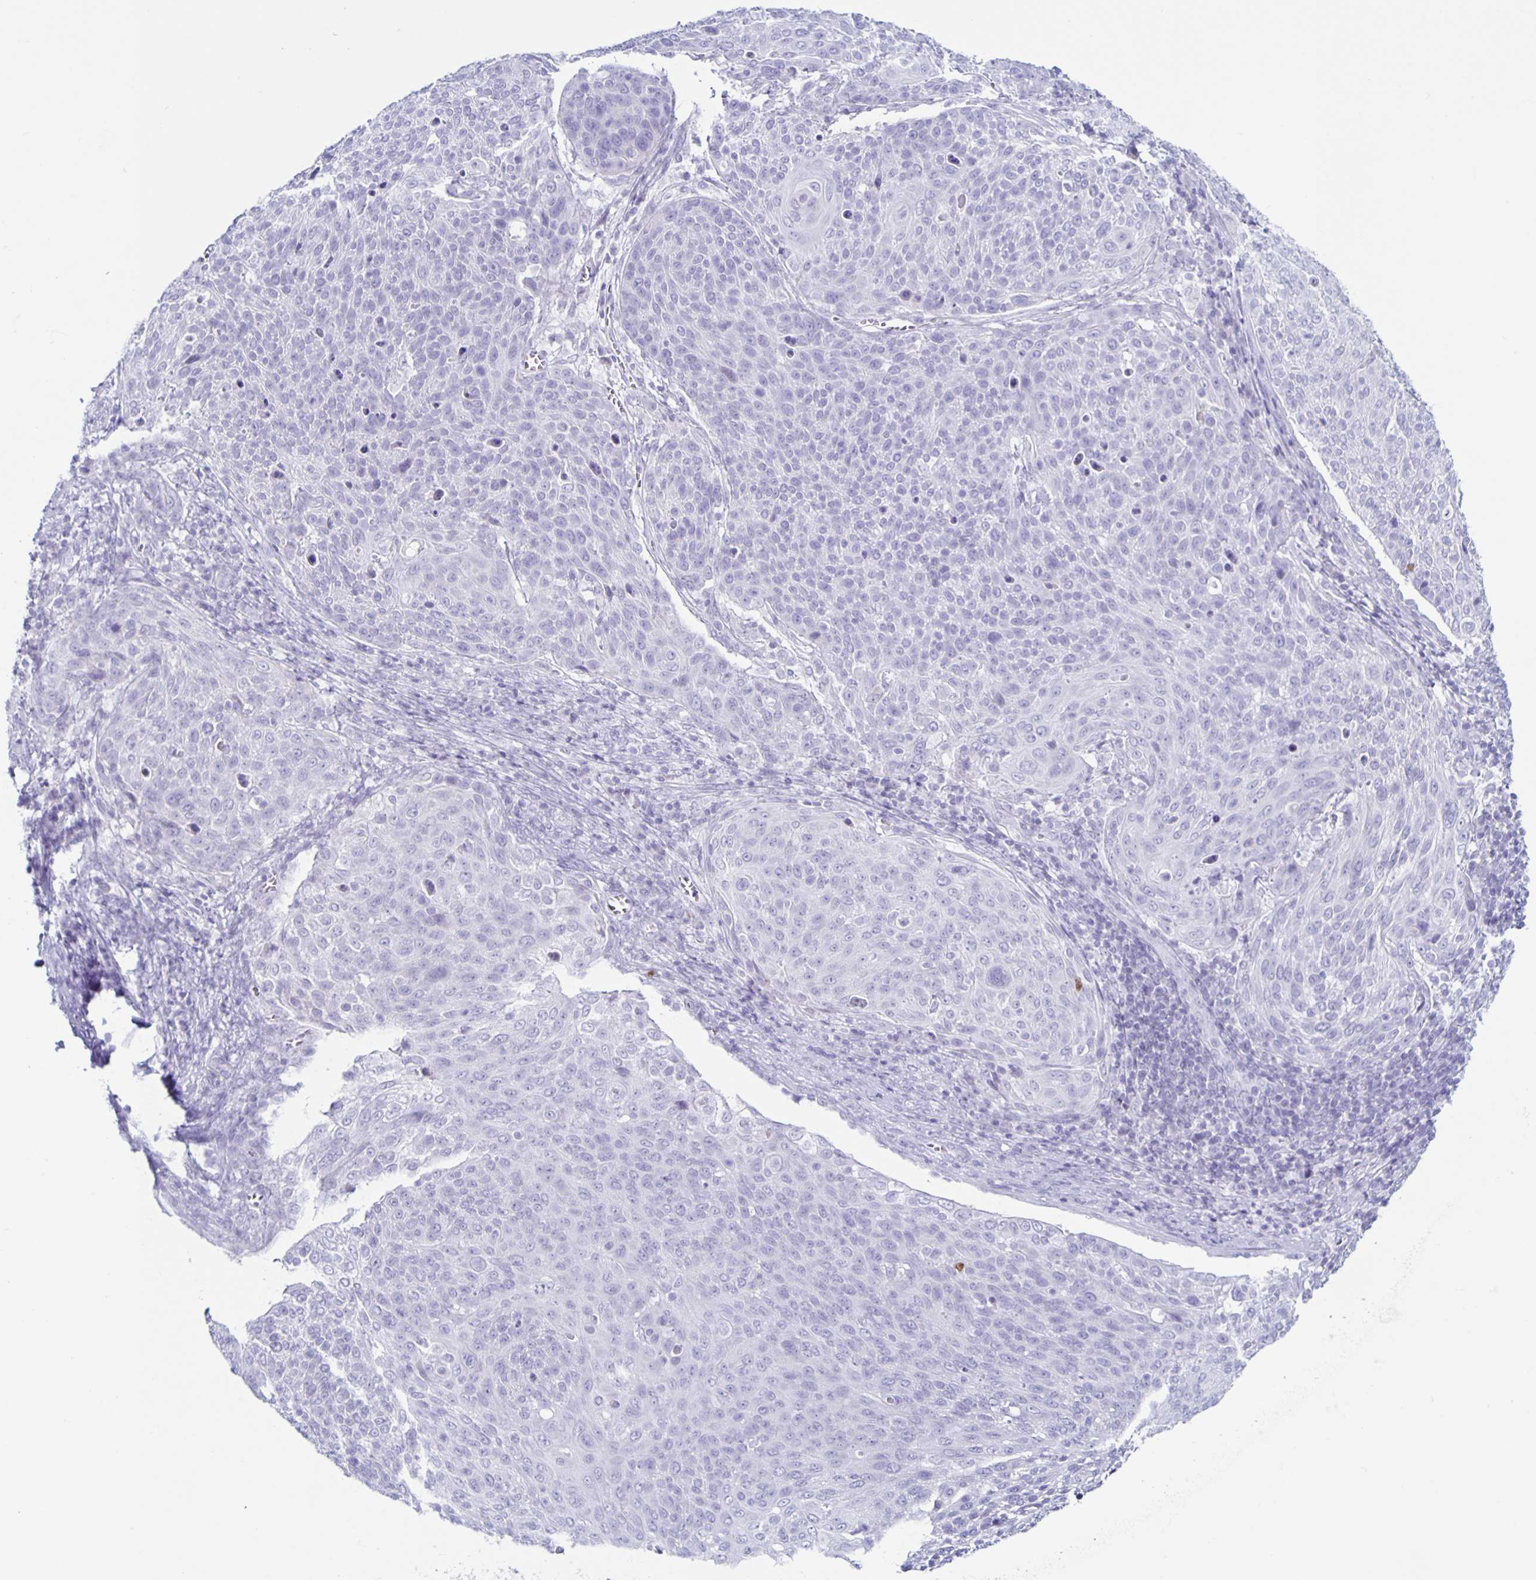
{"staining": {"intensity": "negative", "quantity": "none", "location": "none"}, "tissue": "cervical cancer", "cell_type": "Tumor cells", "image_type": "cancer", "snomed": [{"axis": "morphology", "description": "Squamous cell carcinoma, NOS"}, {"axis": "topography", "description": "Cervix"}], "caption": "Human cervical cancer stained for a protein using immunohistochemistry (IHC) demonstrates no staining in tumor cells.", "gene": "CT45A5", "patient": {"sex": "female", "age": 31}}